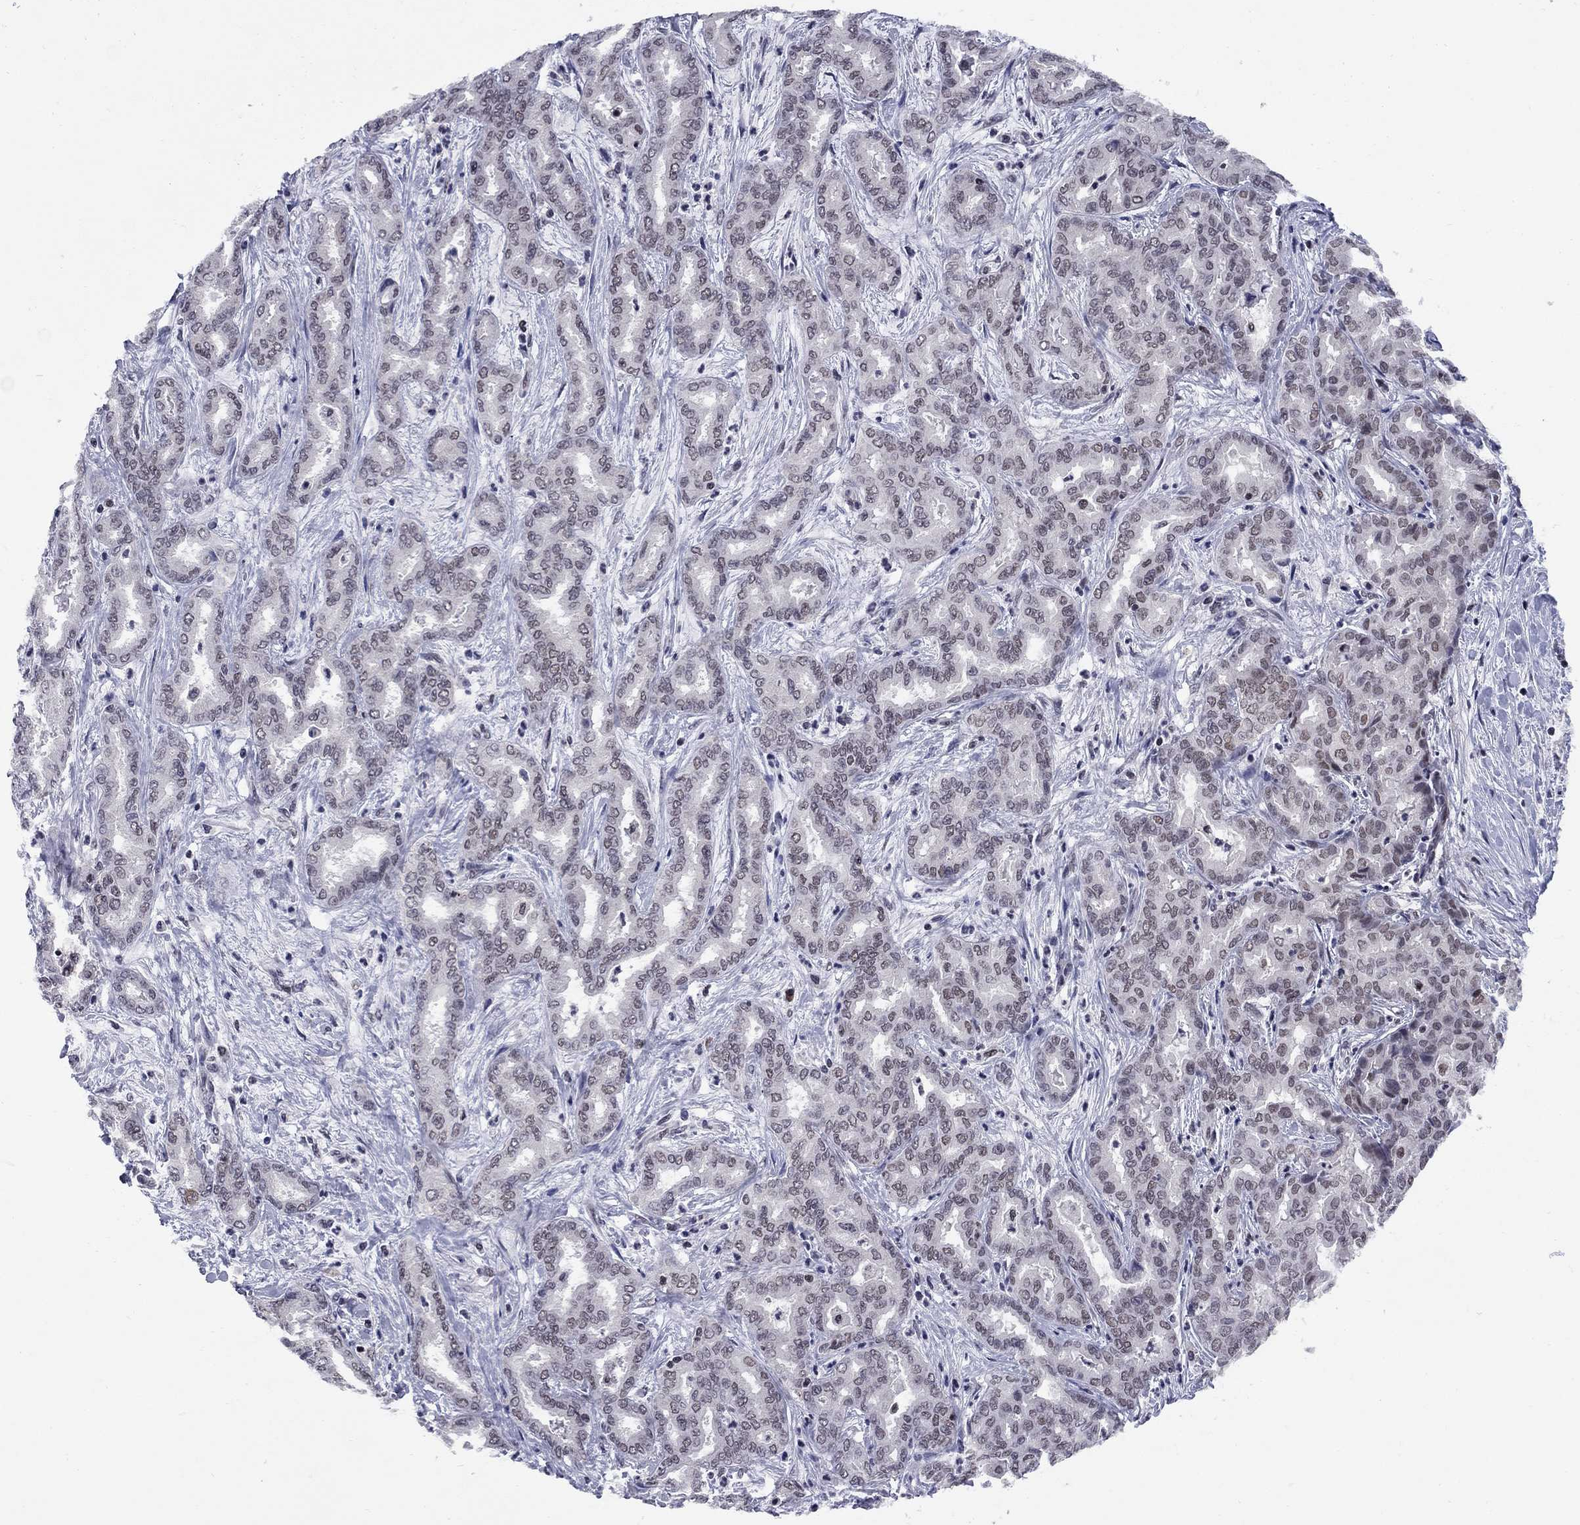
{"staining": {"intensity": "negative", "quantity": "none", "location": "none"}, "tissue": "liver cancer", "cell_type": "Tumor cells", "image_type": "cancer", "snomed": [{"axis": "morphology", "description": "Cholangiocarcinoma"}, {"axis": "topography", "description": "Liver"}], "caption": "An IHC histopathology image of liver cholangiocarcinoma is shown. There is no staining in tumor cells of liver cholangiocarcinoma.", "gene": "TAF9", "patient": {"sex": "female", "age": 64}}